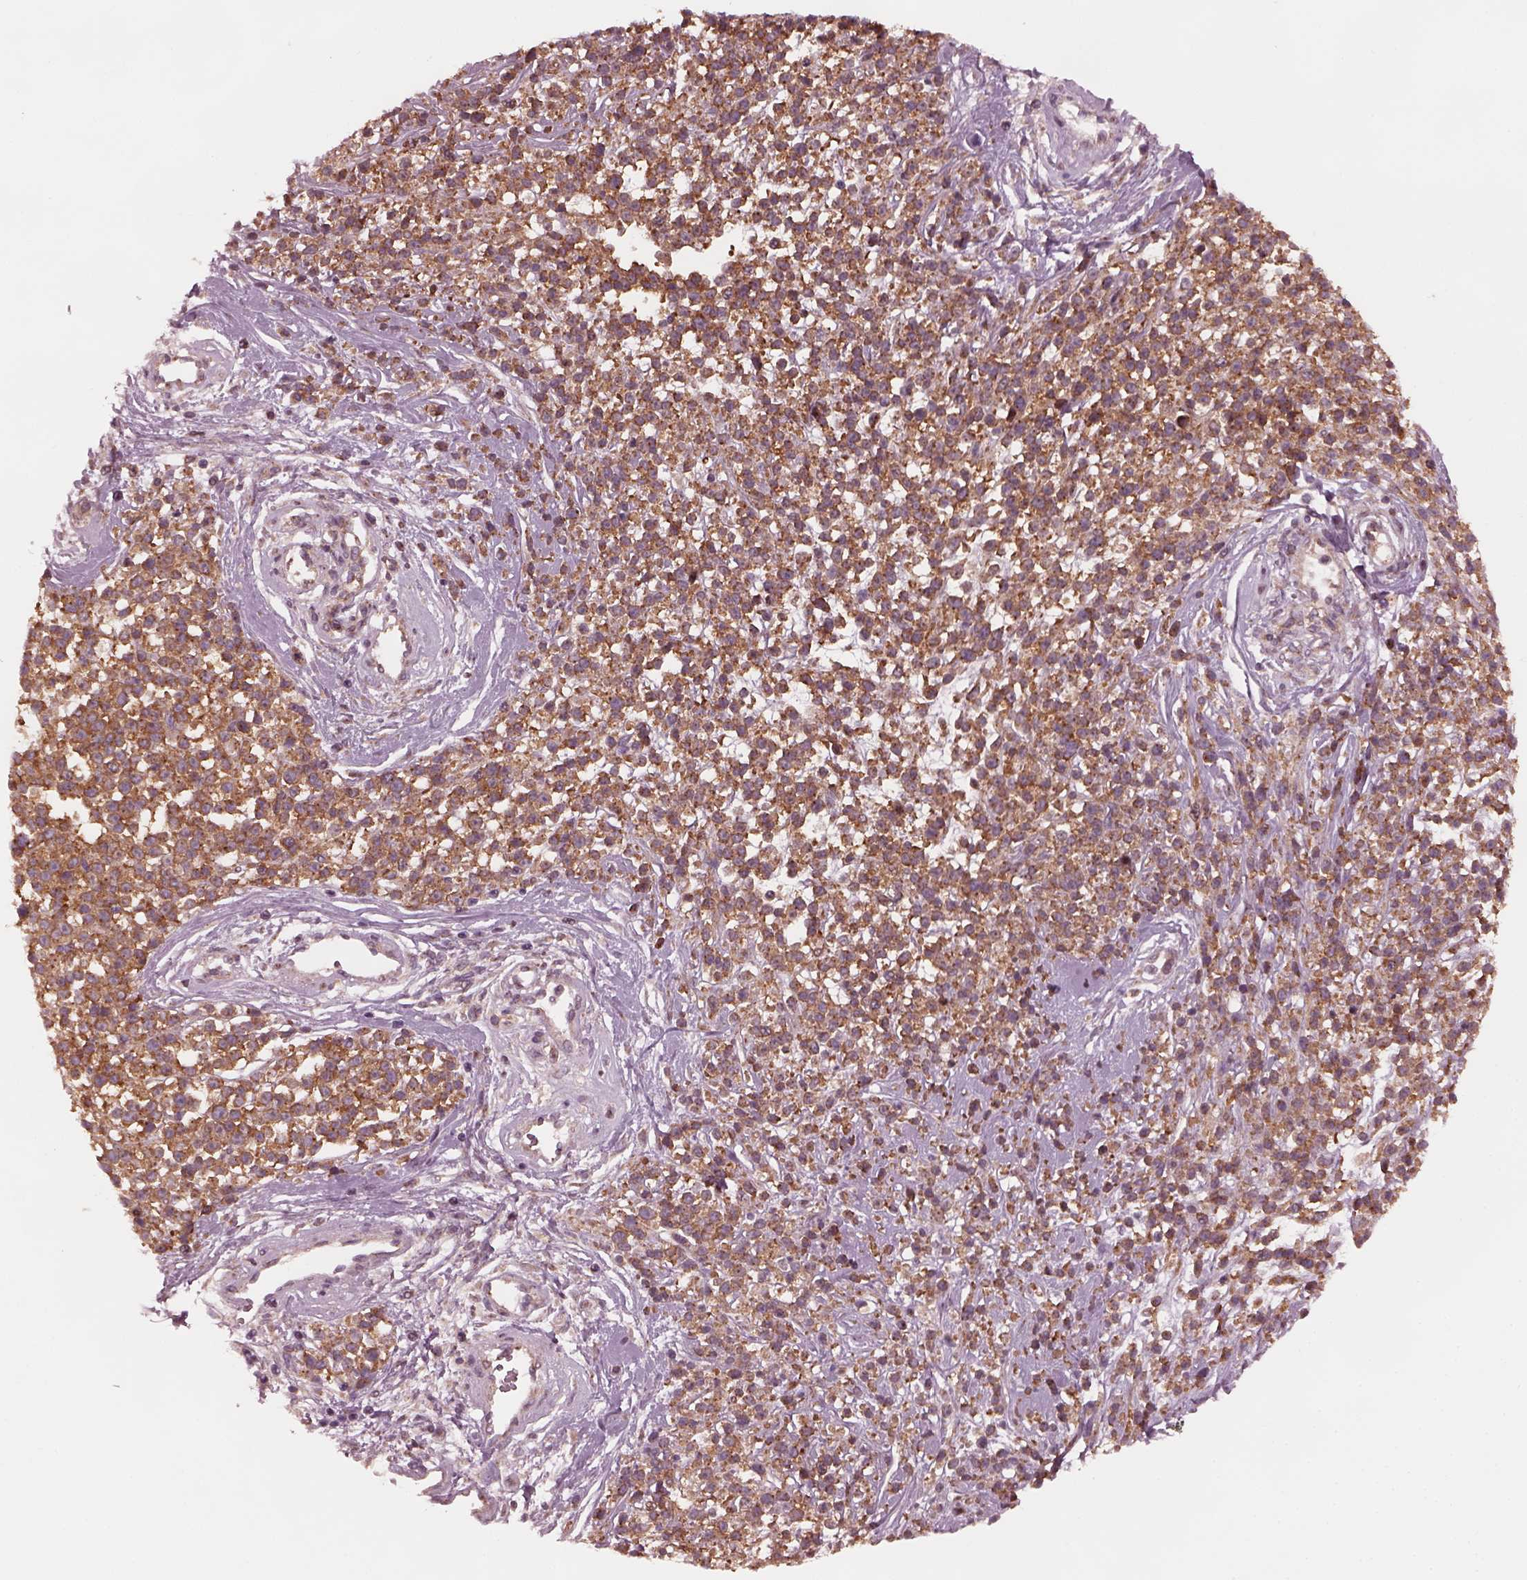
{"staining": {"intensity": "strong", "quantity": ">75%", "location": "cytoplasmic/membranous"}, "tissue": "melanoma", "cell_type": "Tumor cells", "image_type": "cancer", "snomed": [{"axis": "morphology", "description": "Malignant melanoma, NOS"}, {"axis": "topography", "description": "Skin"}, {"axis": "topography", "description": "Skin of trunk"}], "caption": "Immunohistochemistry (DAB (3,3'-diaminobenzidine)) staining of human melanoma reveals strong cytoplasmic/membranous protein expression in about >75% of tumor cells.", "gene": "TUBG1", "patient": {"sex": "male", "age": 74}}